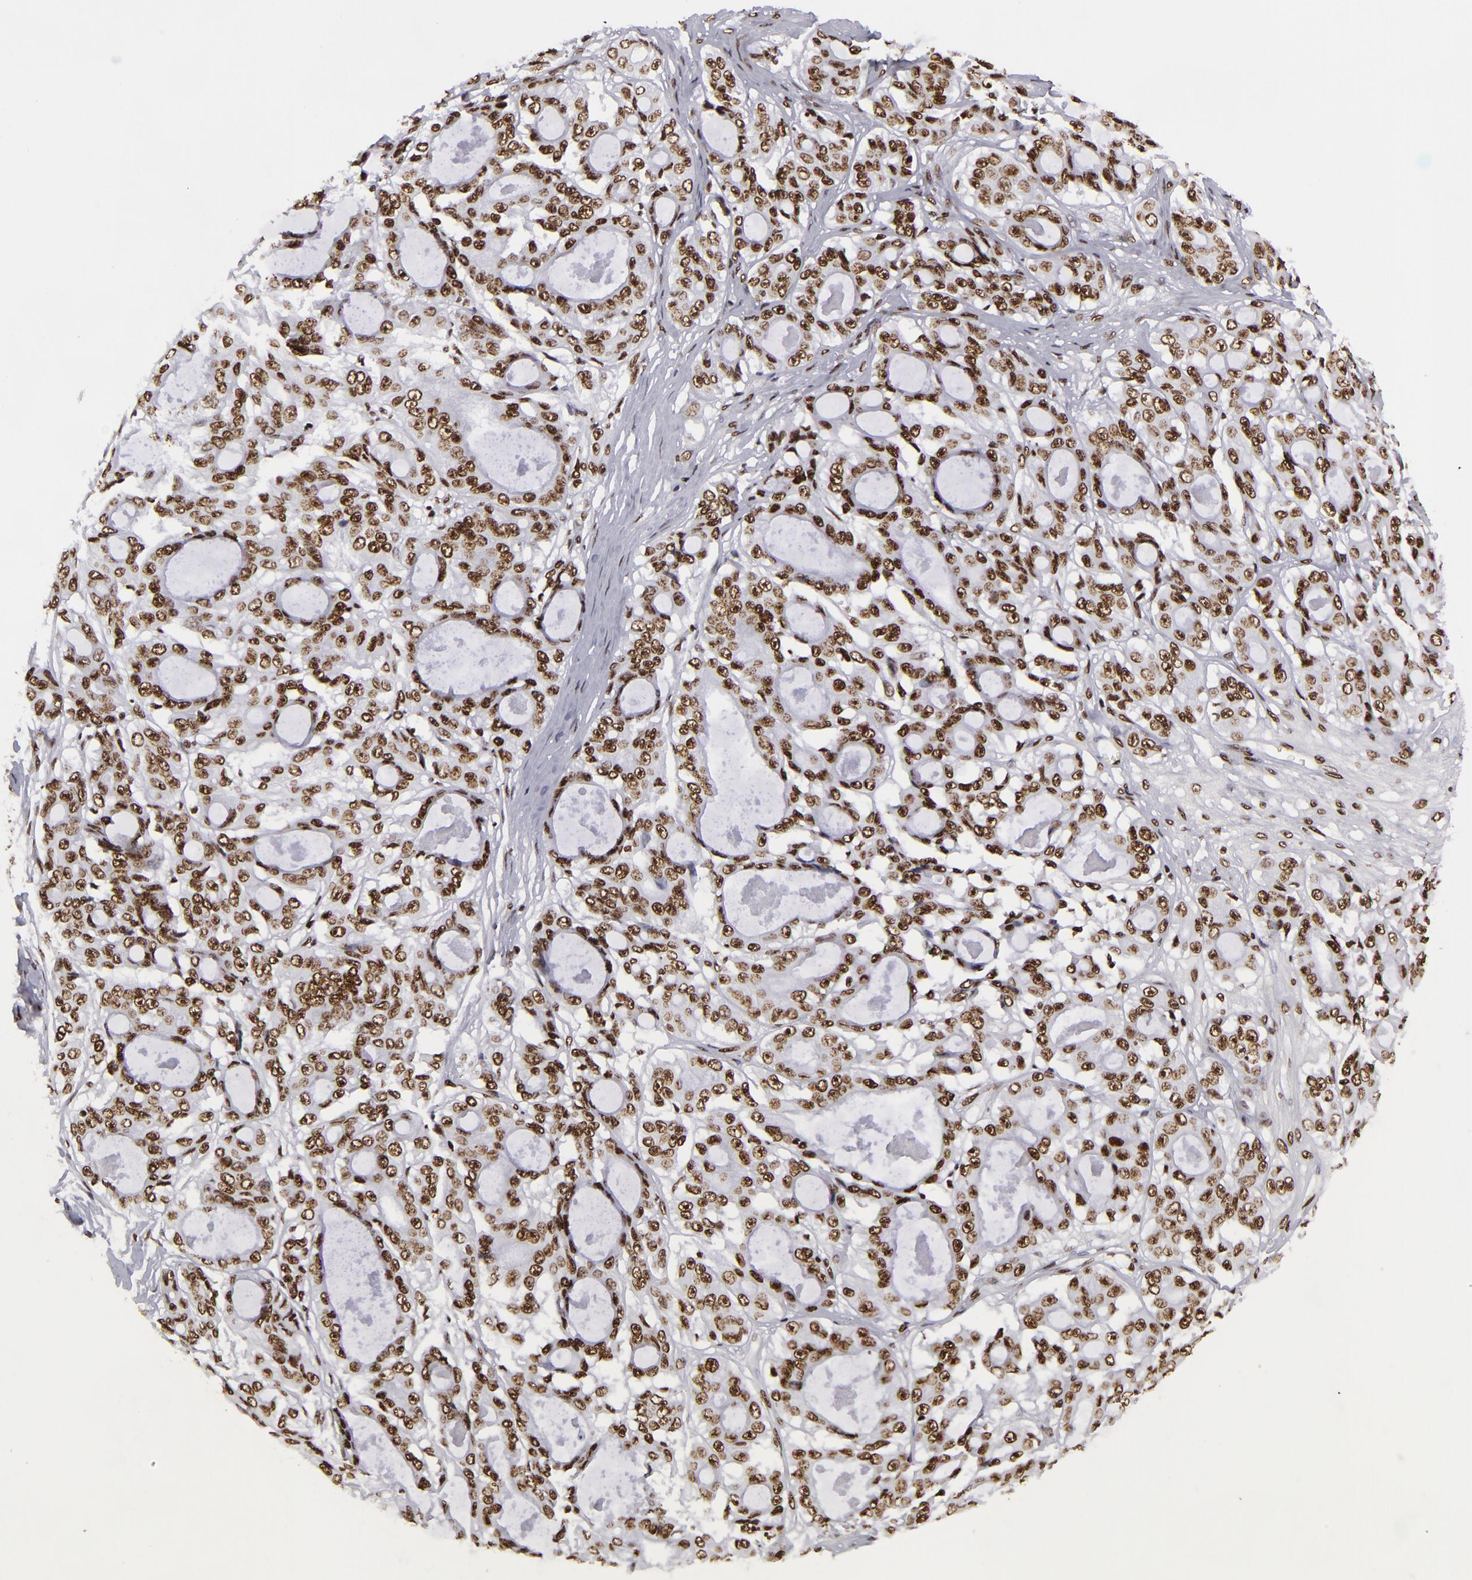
{"staining": {"intensity": "strong", "quantity": ">75%", "location": "nuclear"}, "tissue": "ovarian cancer", "cell_type": "Tumor cells", "image_type": "cancer", "snomed": [{"axis": "morphology", "description": "Carcinoma, endometroid"}, {"axis": "topography", "description": "Ovary"}], "caption": "Immunohistochemical staining of human ovarian endometroid carcinoma exhibits high levels of strong nuclear expression in about >75% of tumor cells.", "gene": "SAFB", "patient": {"sex": "female", "age": 61}}